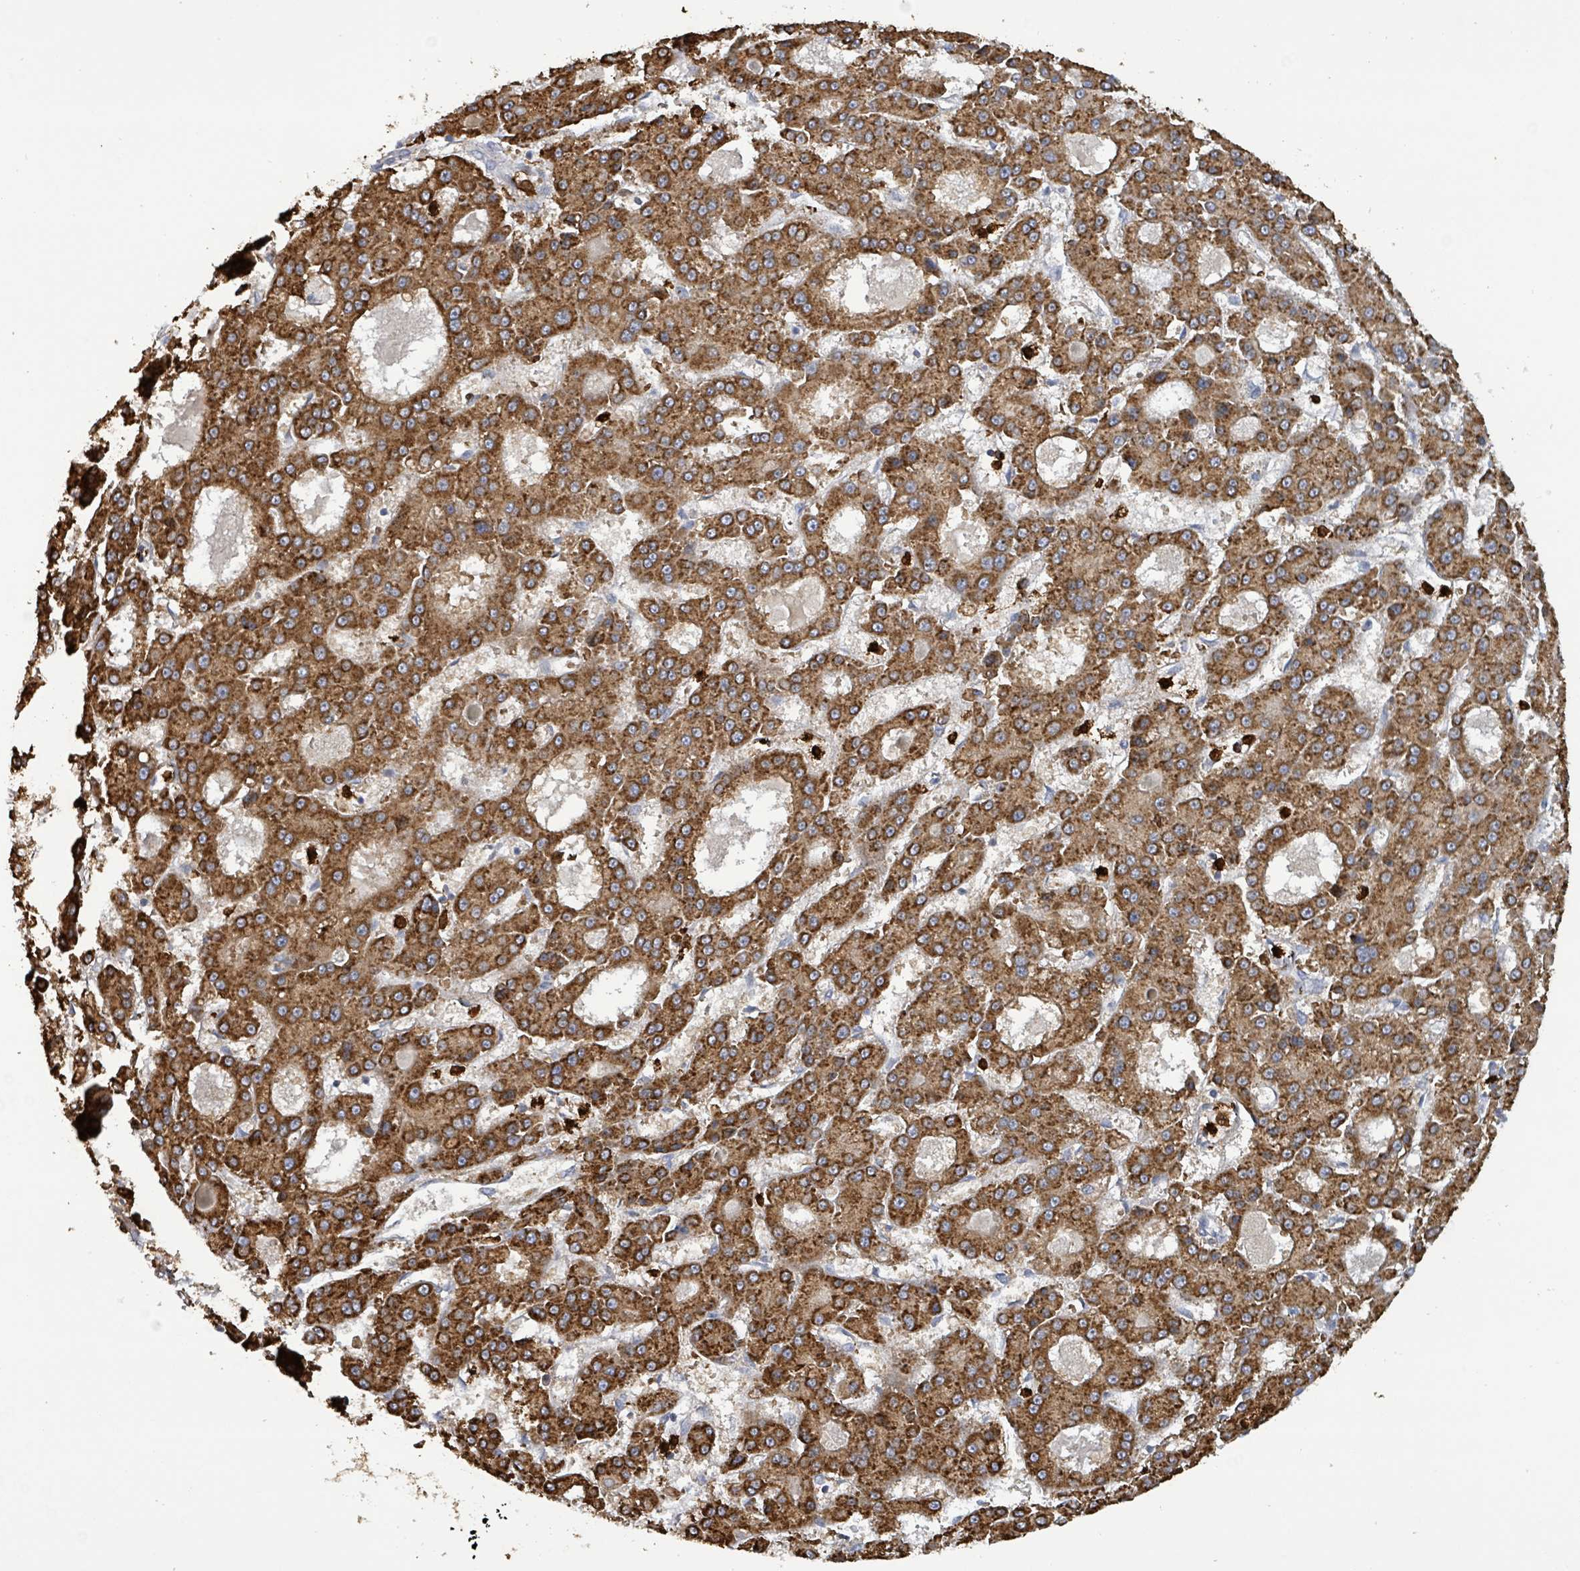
{"staining": {"intensity": "strong", "quantity": ">75%", "location": "cytoplasmic/membranous"}, "tissue": "liver cancer", "cell_type": "Tumor cells", "image_type": "cancer", "snomed": [{"axis": "morphology", "description": "Carcinoma, Hepatocellular, NOS"}, {"axis": "topography", "description": "Liver"}], "caption": "High-power microscopy captured an immunohistochemistry (IHC) histopathology image of liver cancer, revealing strong cytoplasmic/membranous positivity in approximately >75% of tumor cells. The staining was performed using DAB, with brown indicating positive protein expression. Nuclei are stained blue with hematoxylin.", "gene": "FAM210A", "patient": {"sex": "male", "age": 70}}